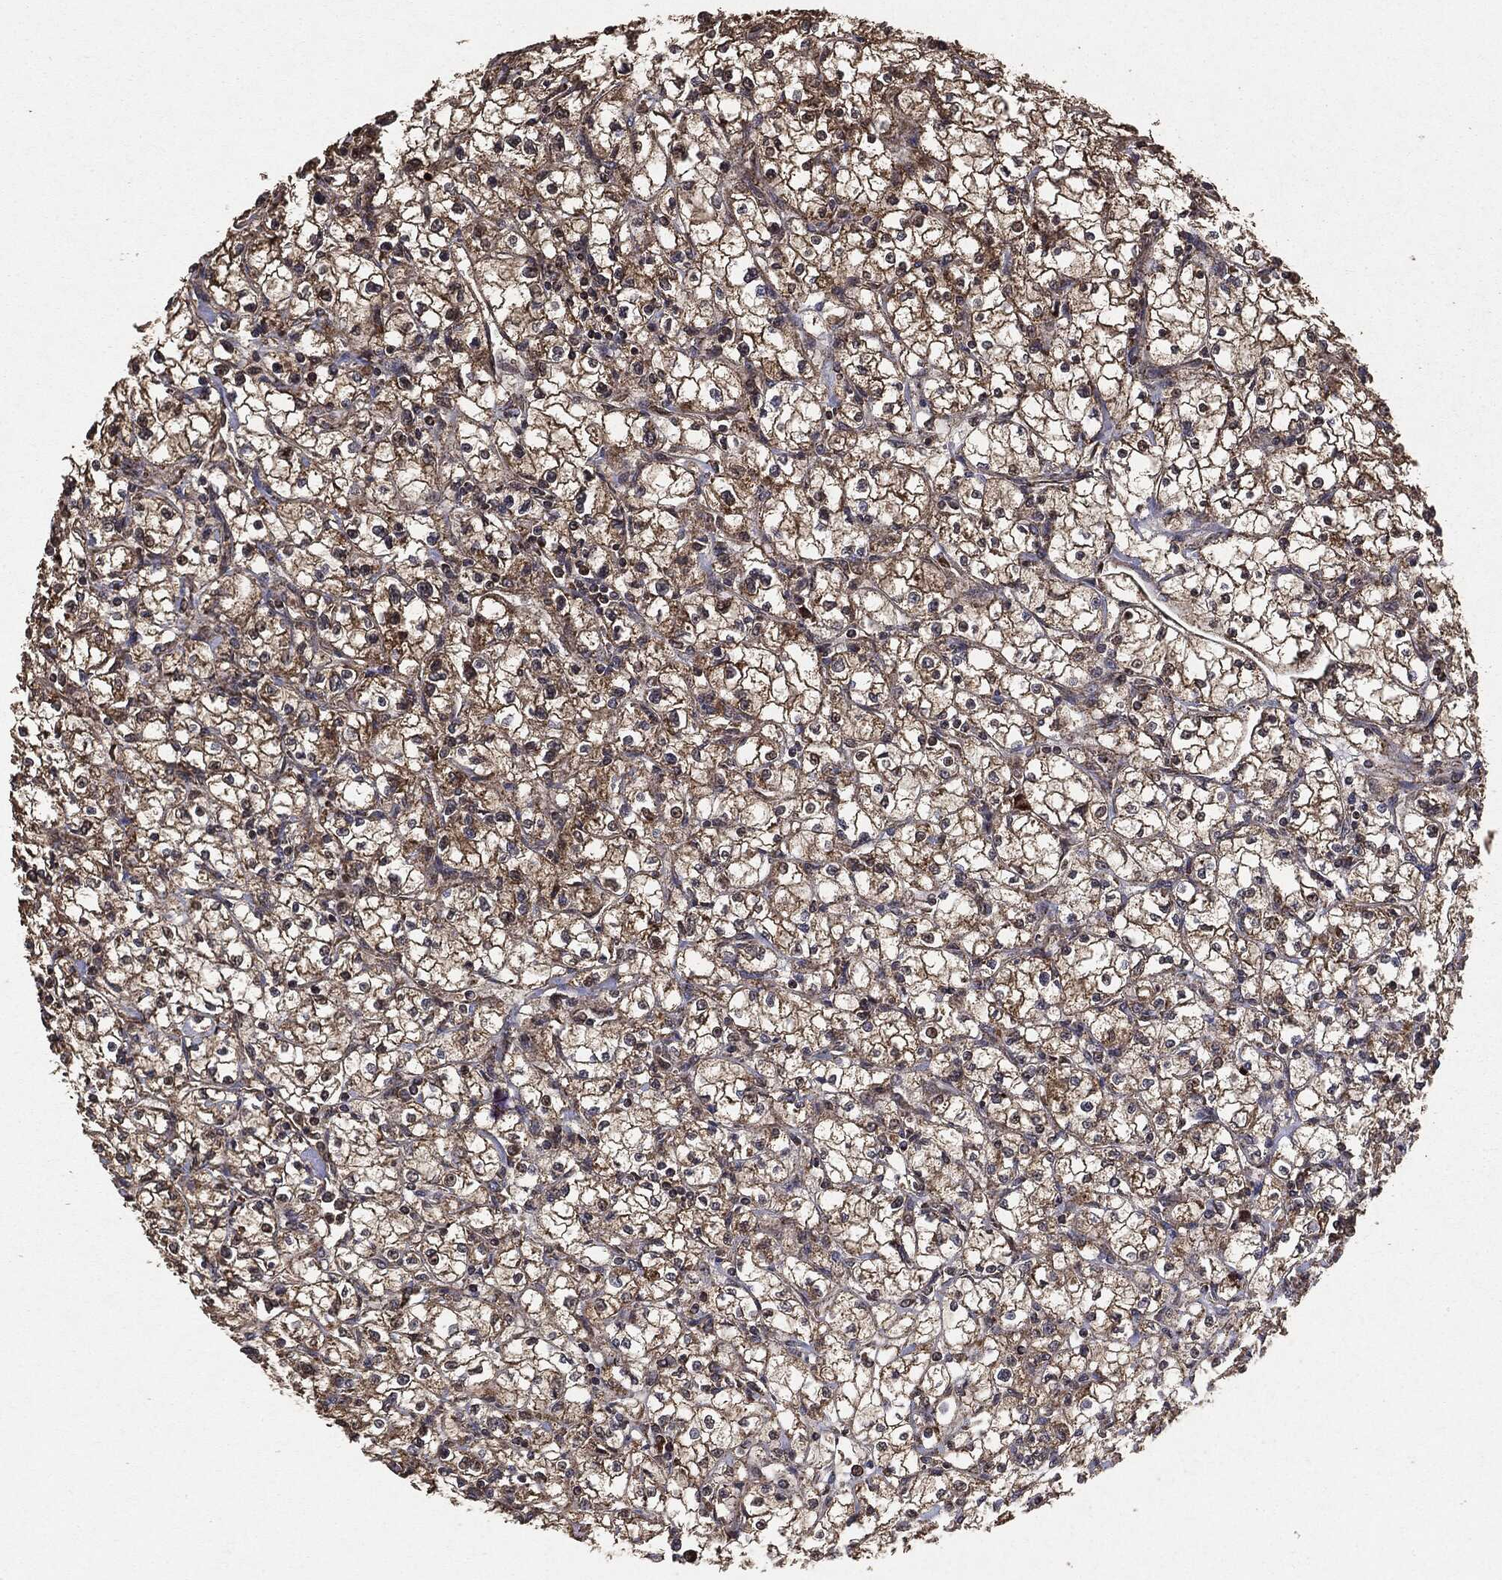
{"staining": {"intensity": "moderate", "quantity": ">75%", "location": "cytoplasmic/membranous"}, "tissue": "renal cancer", "cell_type": "Tumor cells", "image_type": "cancer", "snomed": [{"axis": "morphology", "description": "Adenocarcinoma, NOS"}, {"axis": "topography", "description": "Kidney"}], "caption": "Protein expression analysis of renal cancer (adenocarcinoma) exhibits moderate cytoplasmic/membranous expression in about >75% of tumor cells. The staining was performed using DAB, with brown indicating positive protein expression. Nuclei are stained blue with hematoxylin.", "gene": "MTOR", "patient": {"sex": "male", "age": 67}}